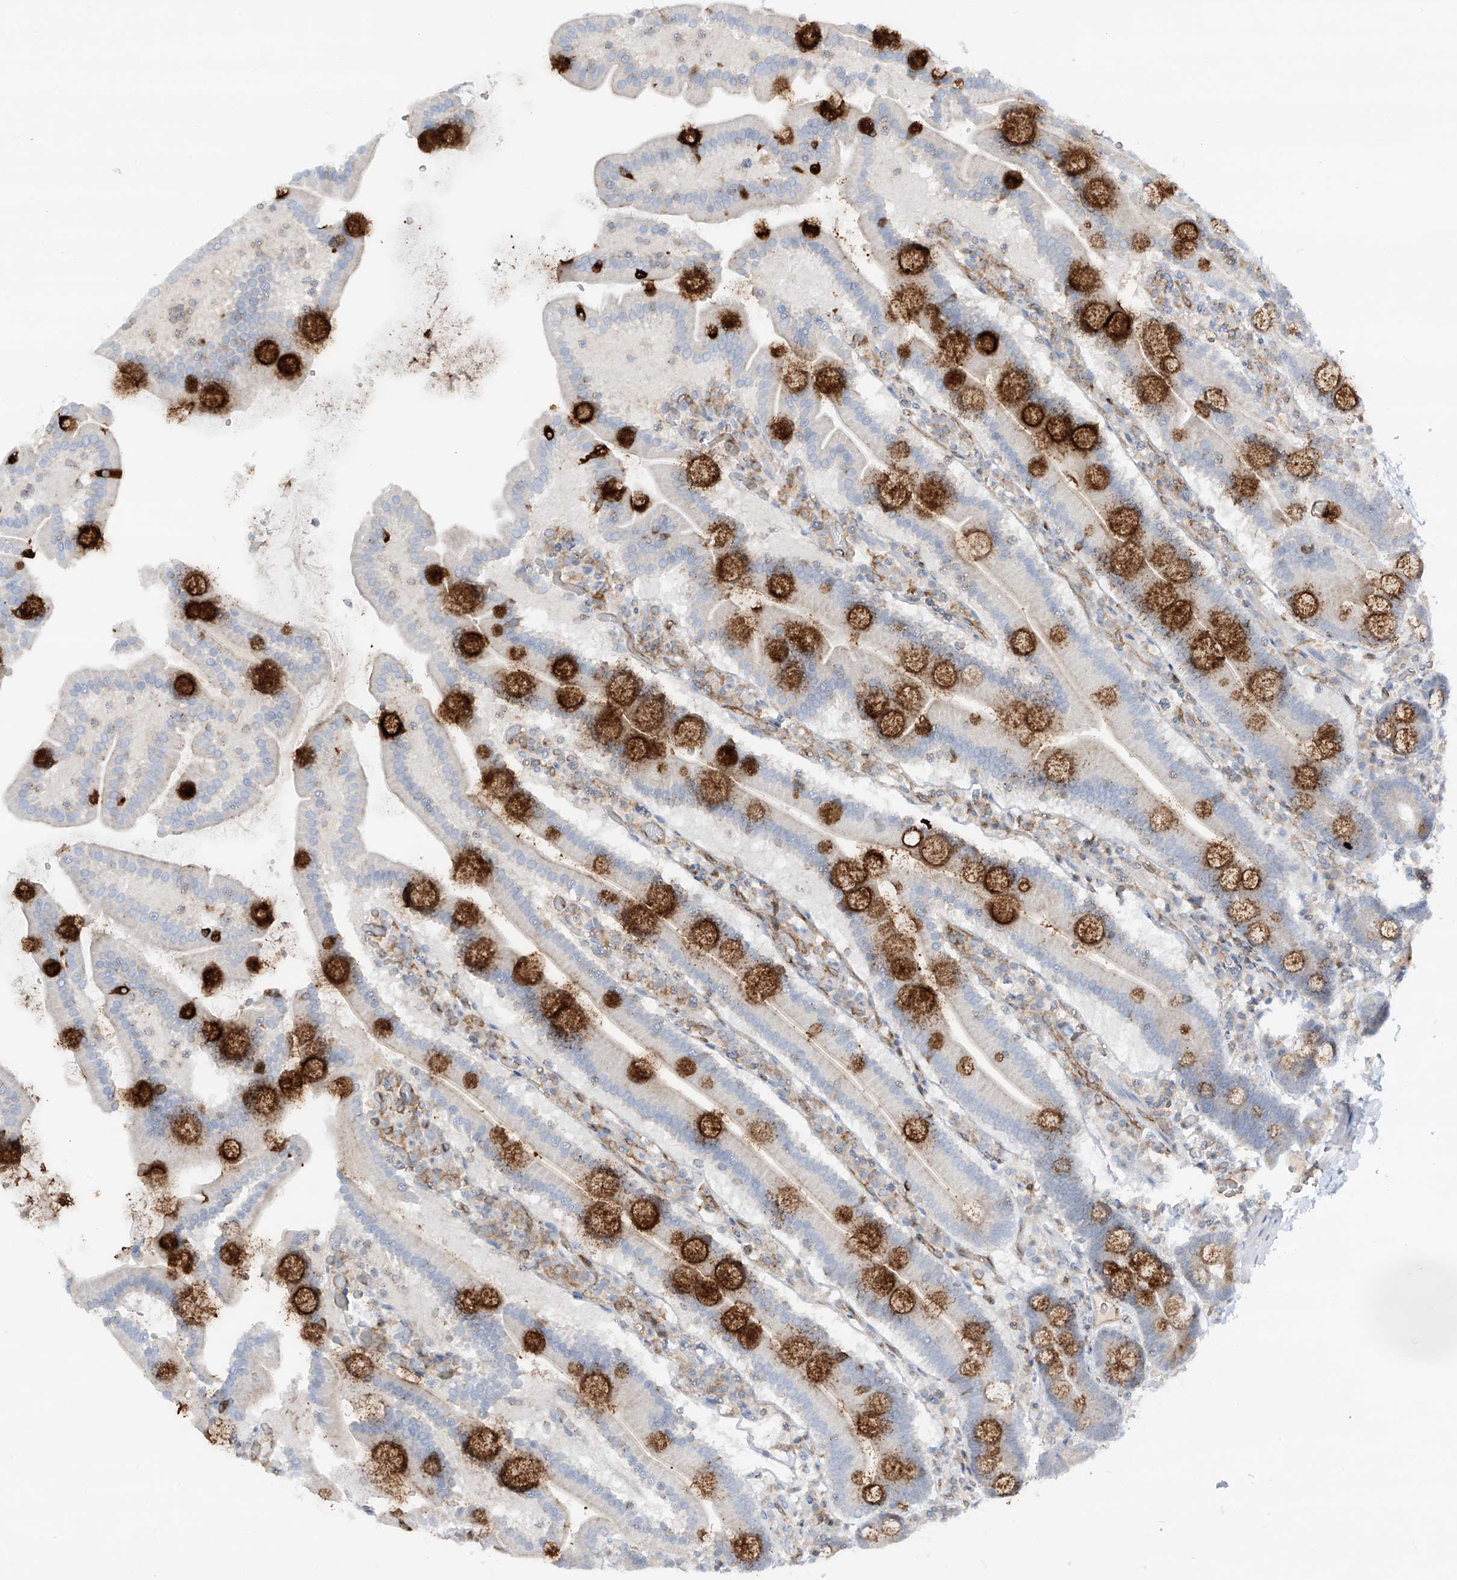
{"staining": {"intensity": "strong", "quantity": "25%-75%", "location": "cytoplasmic/membranous"}, "tissue": "duodenum", "cell_type": "Glandular cells", "image_type": "normal", "snomed": [{"axis": "morphology", "description": "Normal tissue, NOS"}, {"axis": "topography", "description": "Duodenum"}], "caption": "High-power microscopy captured an IHC image of benign duodenum, revealing strong cytoplasmic/membranous expression in approximately 25%-75% of glandular cells.", "gene": "HLA", "patient": {"sex": "male", "age": 55}}